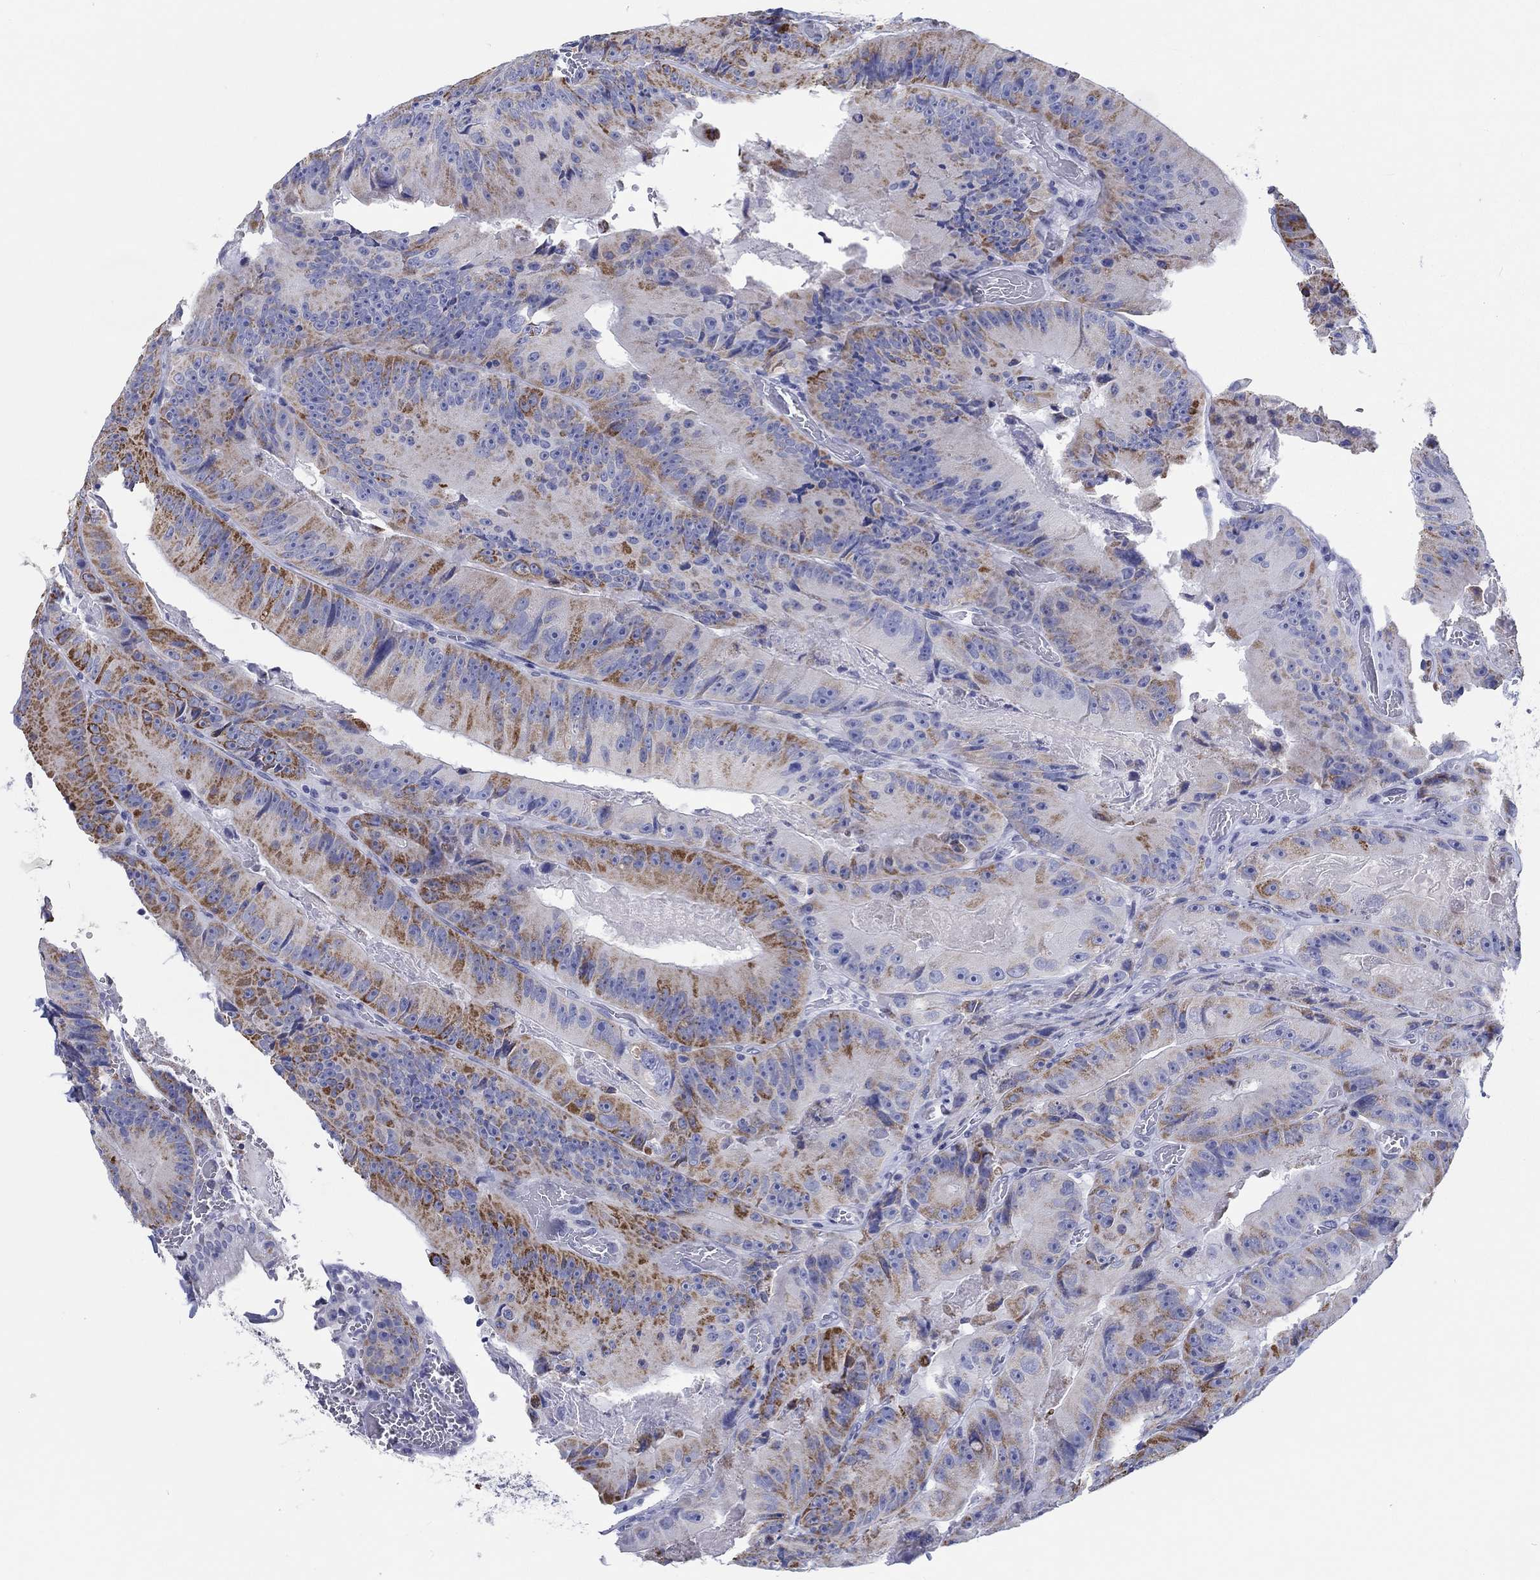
{"staining": {"intensity": "moderate", "quantity": "25%-75%", "location": "cytoplasmic/membranous"}, "tissue": "colorectal cancer", "cell_type": "Tumor cells", "image_type": "cancer", "snomed": [{"axis": "morphology", "description": "Adenocarcinoma, NOS"}, {"axis": "topography", "description": "Colon"}], "caption": "Immunohistochemical staining of human colorectal cancer displays medium levels of moderate cytoplasmic/membranous expression in about 25%-75% of tumor cells.", "gene": "H1-1", "patient": {"sex": "female", "age": 86}}